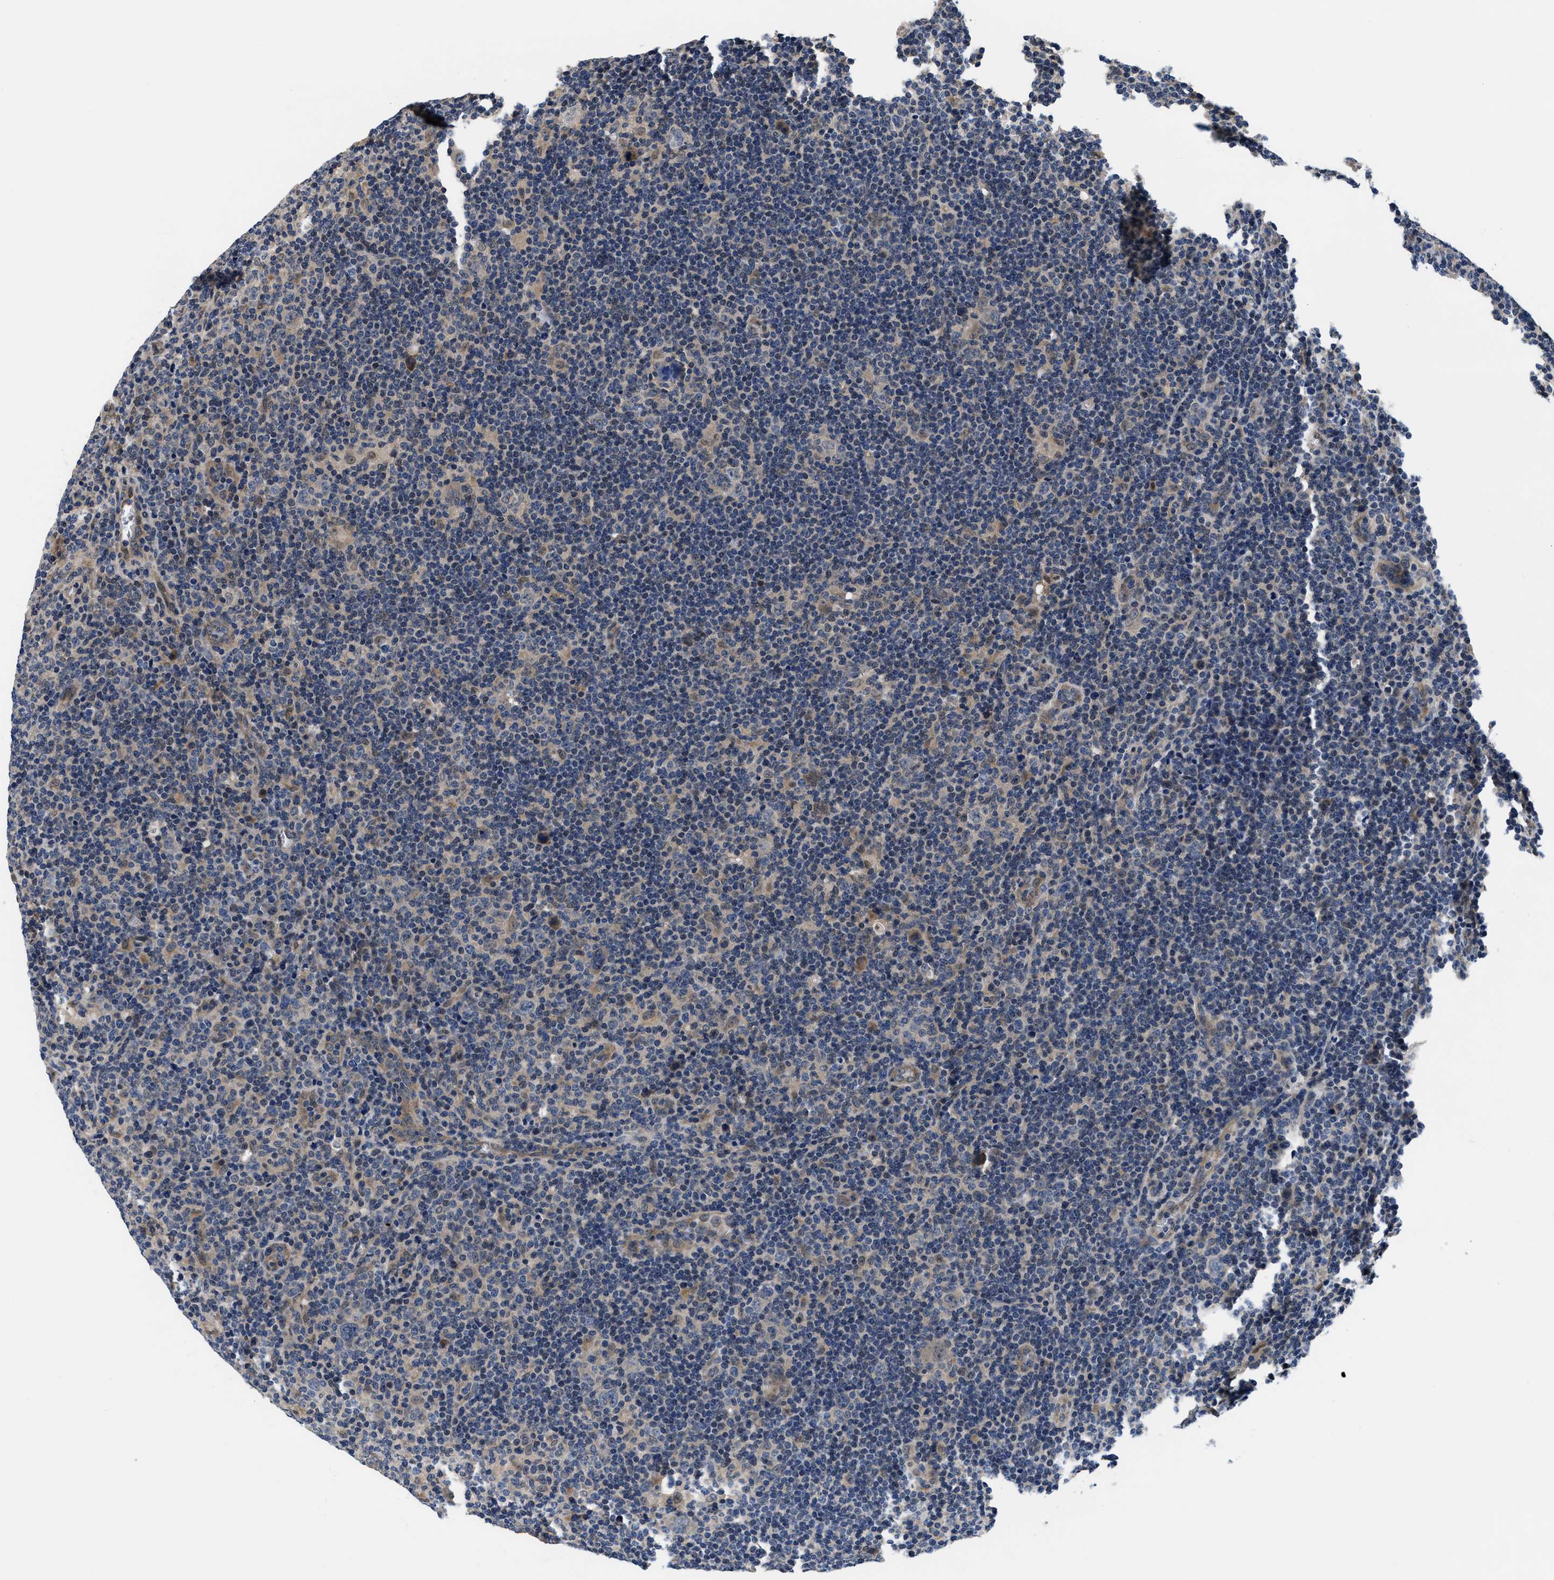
{"staining": {"intensity": "negative", "quantity": "none", "location": "none"}, "tissue": "lymphoma", "cell_type": "Tumor cells", "image_type": "cancer", "snomed": [{"axis": "morphology", "description": "Hodgkin's disease, NOS"}, {"axis": "topography", "description": "Lymph node"}], "caption": "Human lymphoma stained for a protein using IHC exhibits no staining in tumor cells.", "gene": "SNX10", "patient": {"sex": "female", "age": 57}}